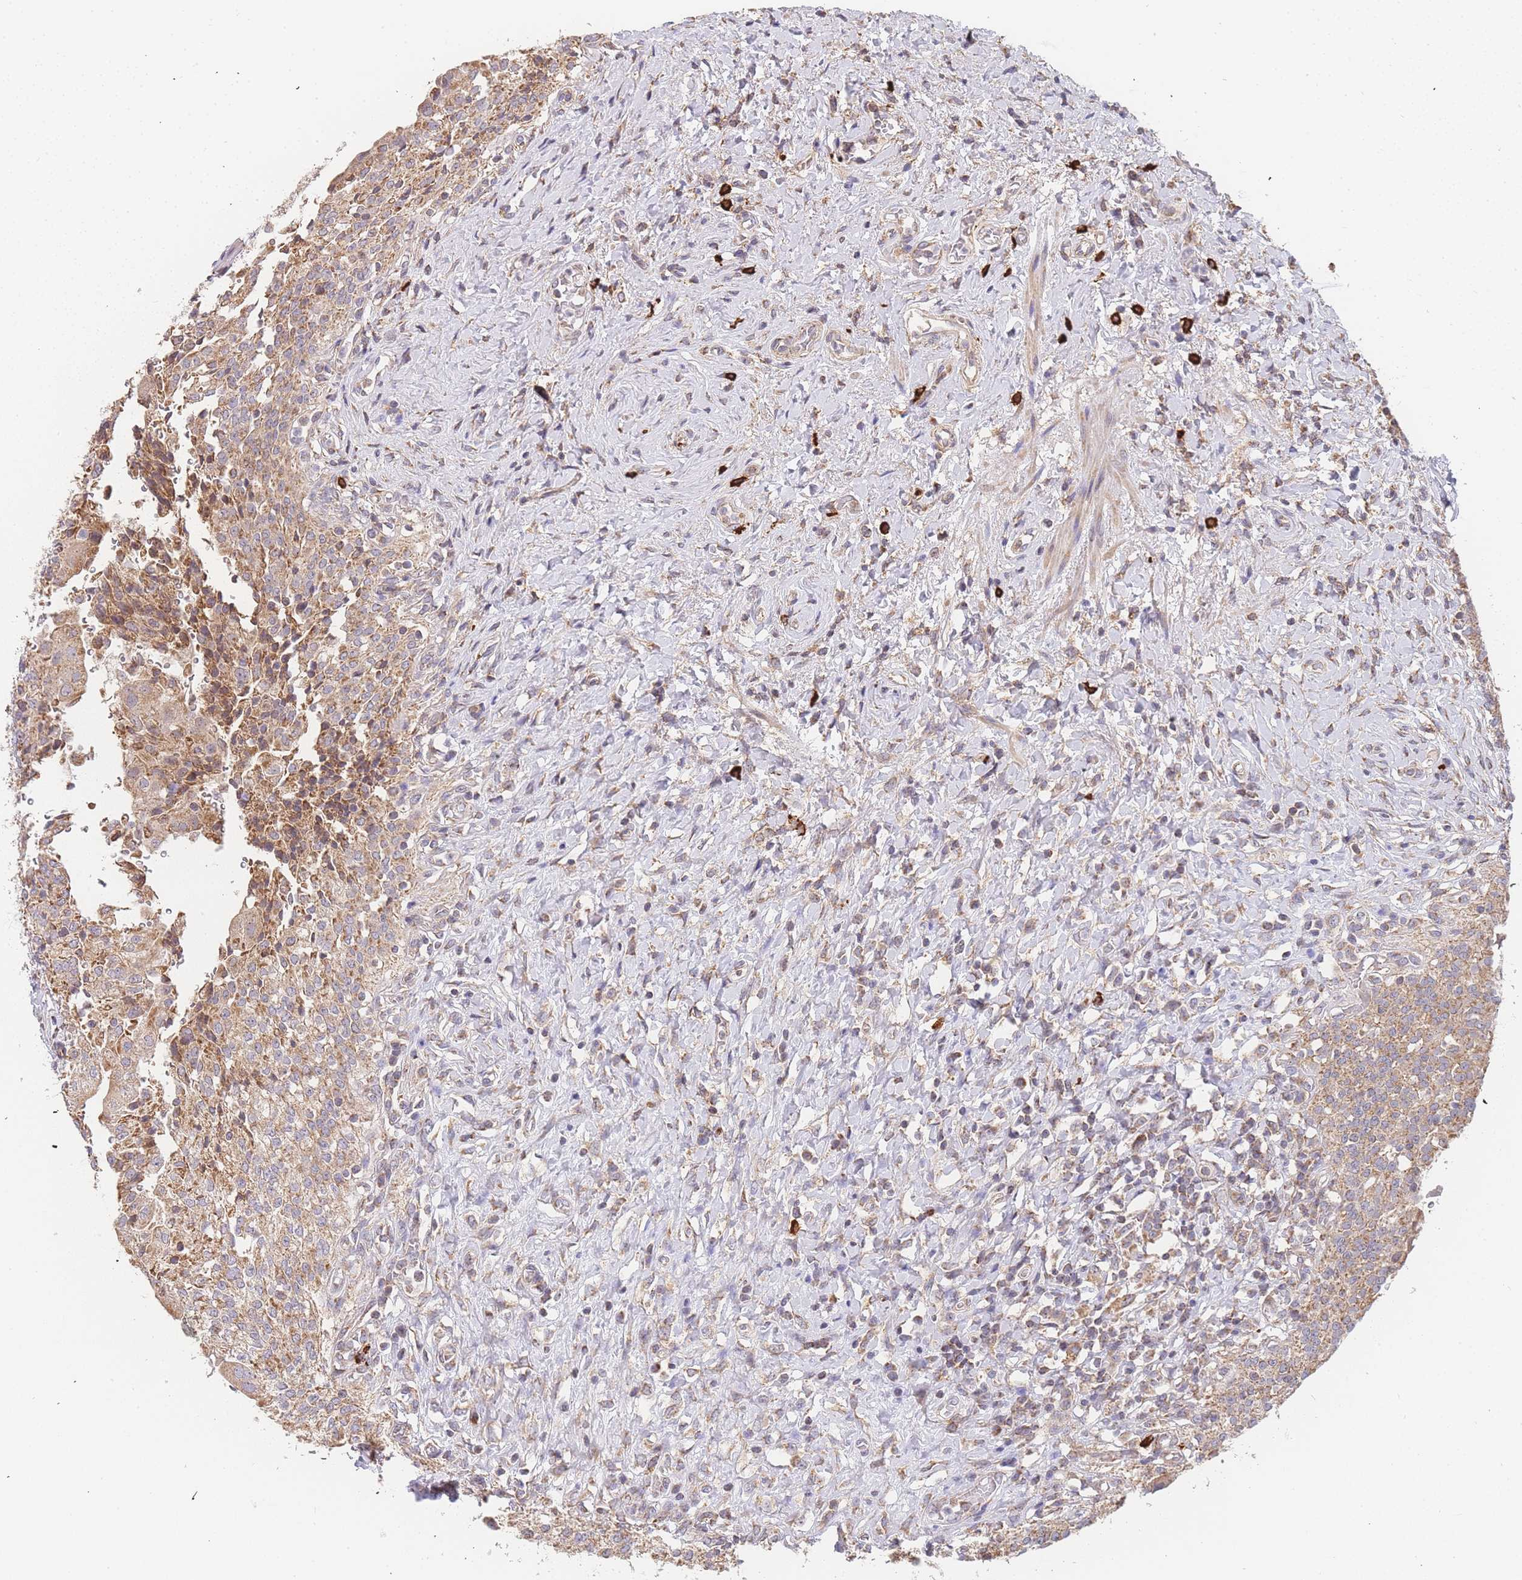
{"staining": {"intensity": "moderate", "quantity": ">75%", "location": "cytoplasmic/membranous"}, "tissue": "urinary bladder", "cell_type": "Urothelial cells", "image_type": "normal", "snomed": [{"axis": "morphology", "description": "Normal tissue, NOS"}, {"axis": "morphology", "description": "Inflammation, NOS"}, {"axis": "topography", "description": "Urinary bladder"}], "caption": "High-magnification brightfield microscopy of benign urinary bladder stained with DAB (brown) and counterstained with hematoxylin (blue). urothelial cells exhibit moderate cytoplasmic/membranous expression is present in approximately>75% of cells. The protein is shown in brown color, while the nuclei are stained blue.", "gene": "ADCY9", "patient": {"sex": "male", "age": 64}}